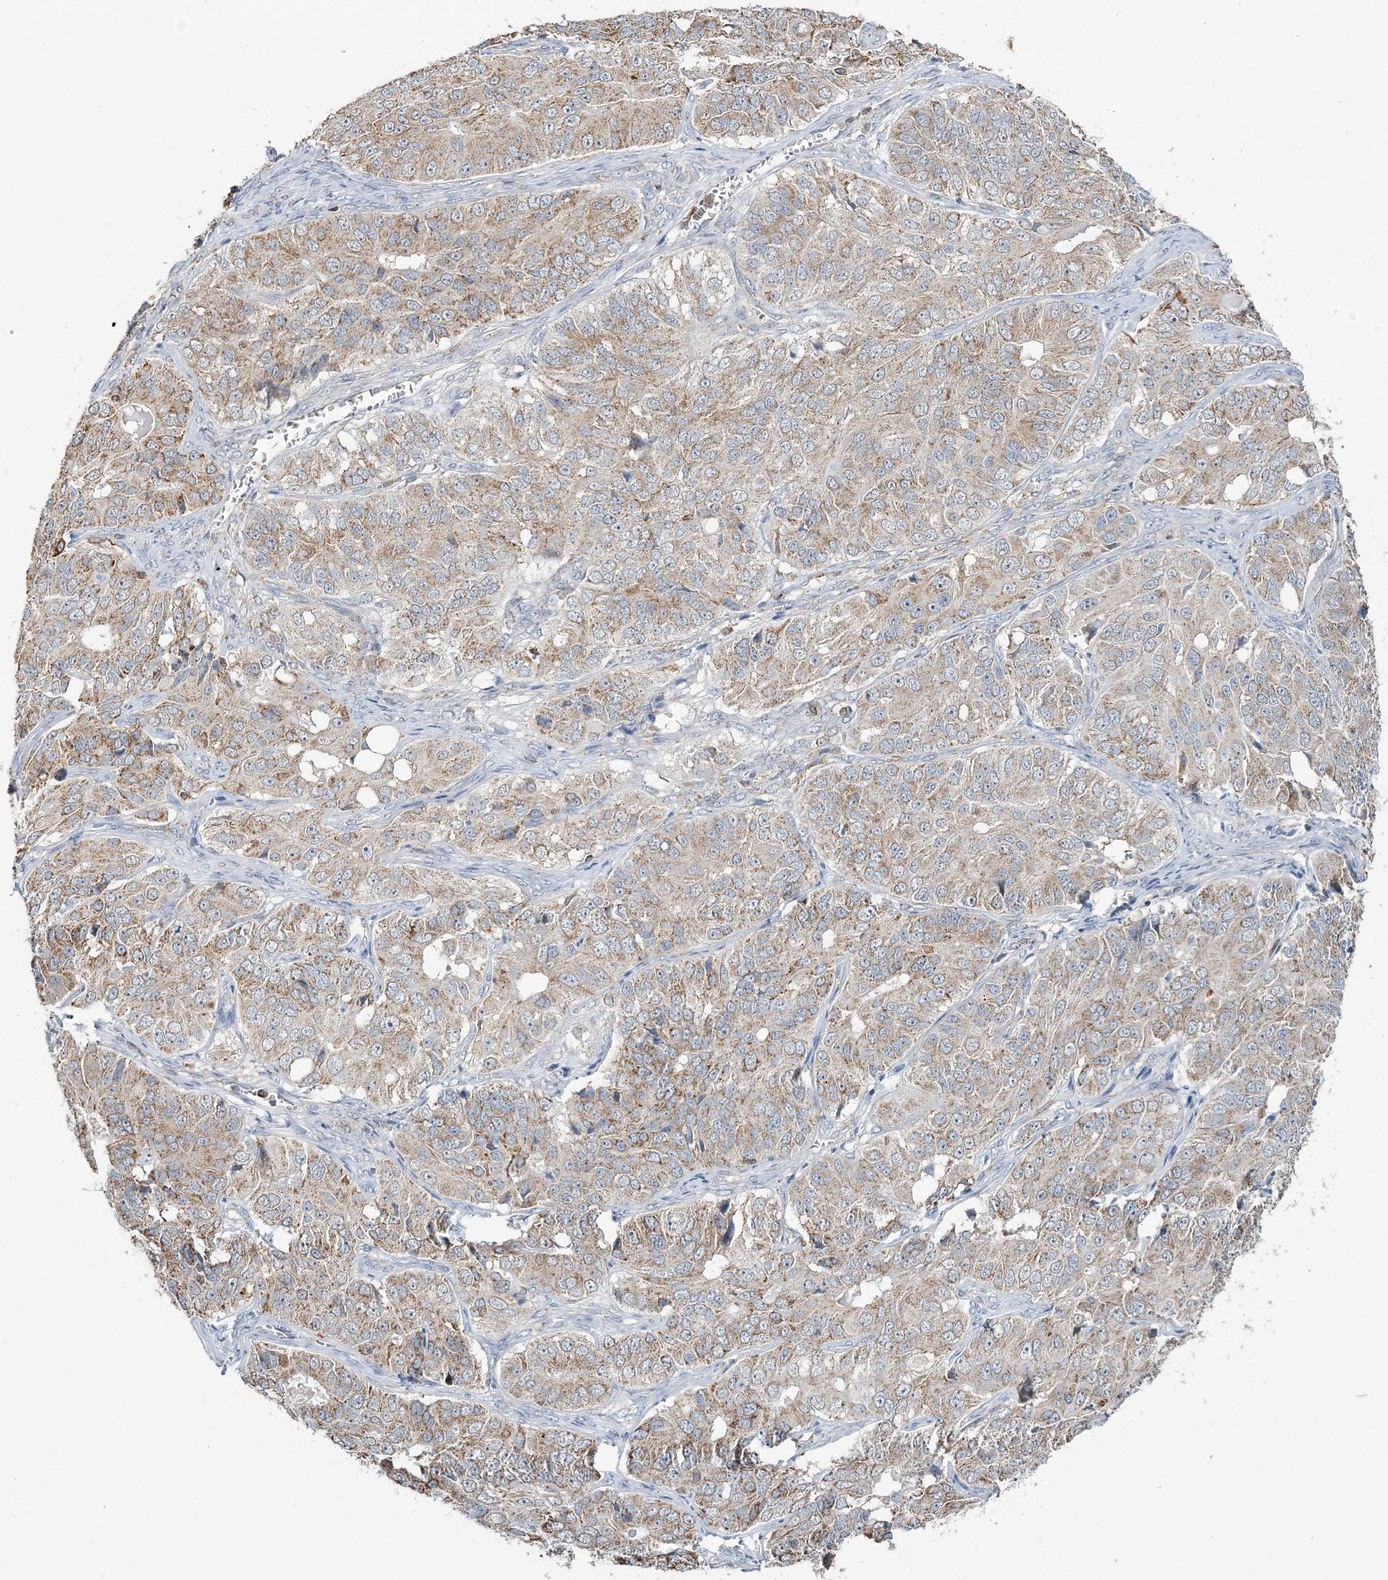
{"staining": {"intensity": "weak", "quantity": ">75%", "location": "cytoplasmic/membranous"}, "tissue": "ovarian cancer", "cell_type": "Tumor cells", "image_type": "cancer", "snomed": [{"axis": "morphology", "description": "Carcinoma, endometroid"}, {"axis": "topography", "description": "Ovary"}], "caption": "Weak cytoplasmic/membranous staining is present in approximately >75% of tumor cells in ovarian endometroid carcinoma. The protein is stained brown, and the nuclei are stained in blue (DAB IHC with brightfield microscopy, high magnification).", "gene": "TMLHE", "patient": {"sex": "female", "age": 51}}